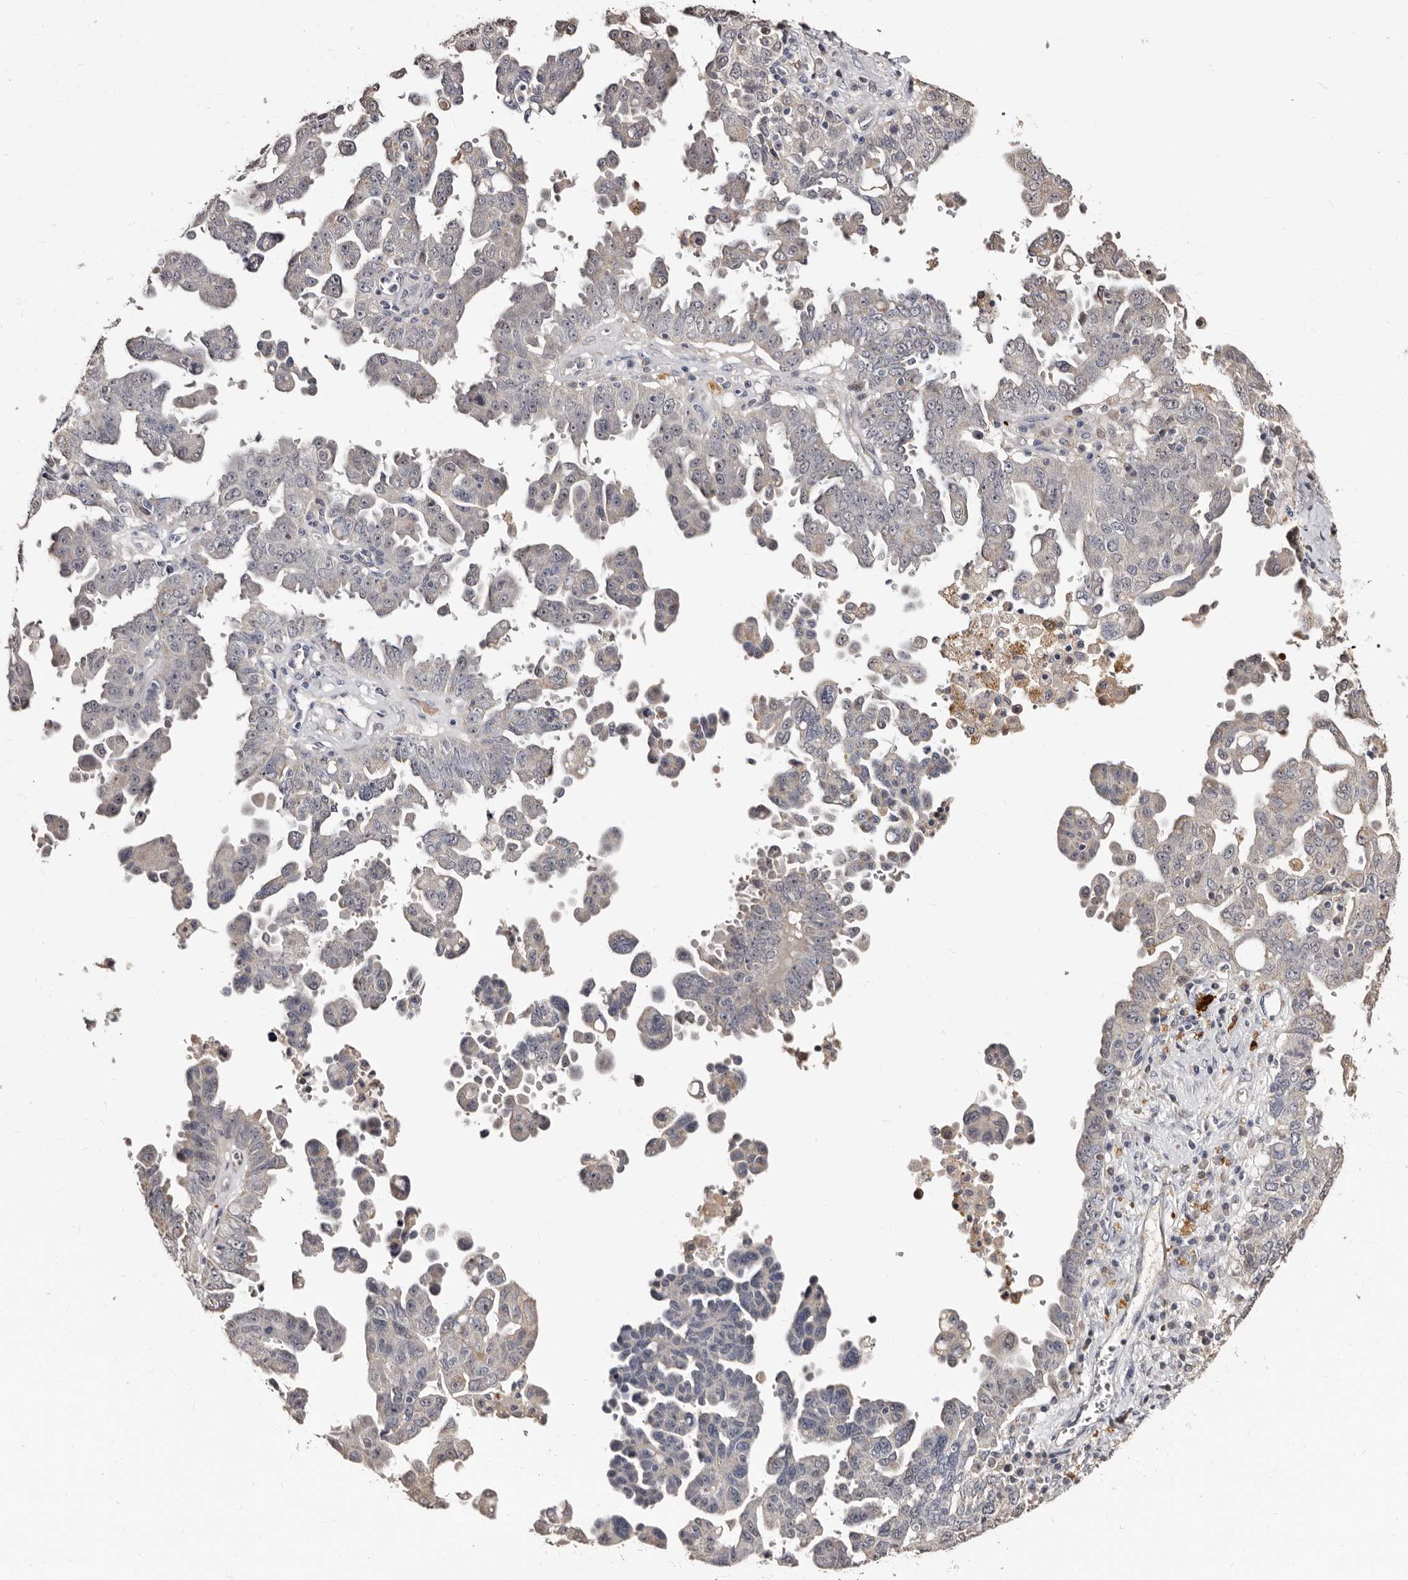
{"staining": {"intensity": "negative", "quantity": "none", "location": "none"}, "tissue": "ovarian cancer", "cell_type": "Tumor cells", "image_type": "cancer", "snomed": [{"axis": "morphology", "description": "Carcinoma, endometroid"}, {"axis": "topography", "description": "Ovary"}], "caption": "A photomicrograph of ovarian endometroid carcinoma stained for a protein shows no brown staining in tumor cells.", "gene": "PTAFR", "patient": {"sex": "female", "age": 62}}